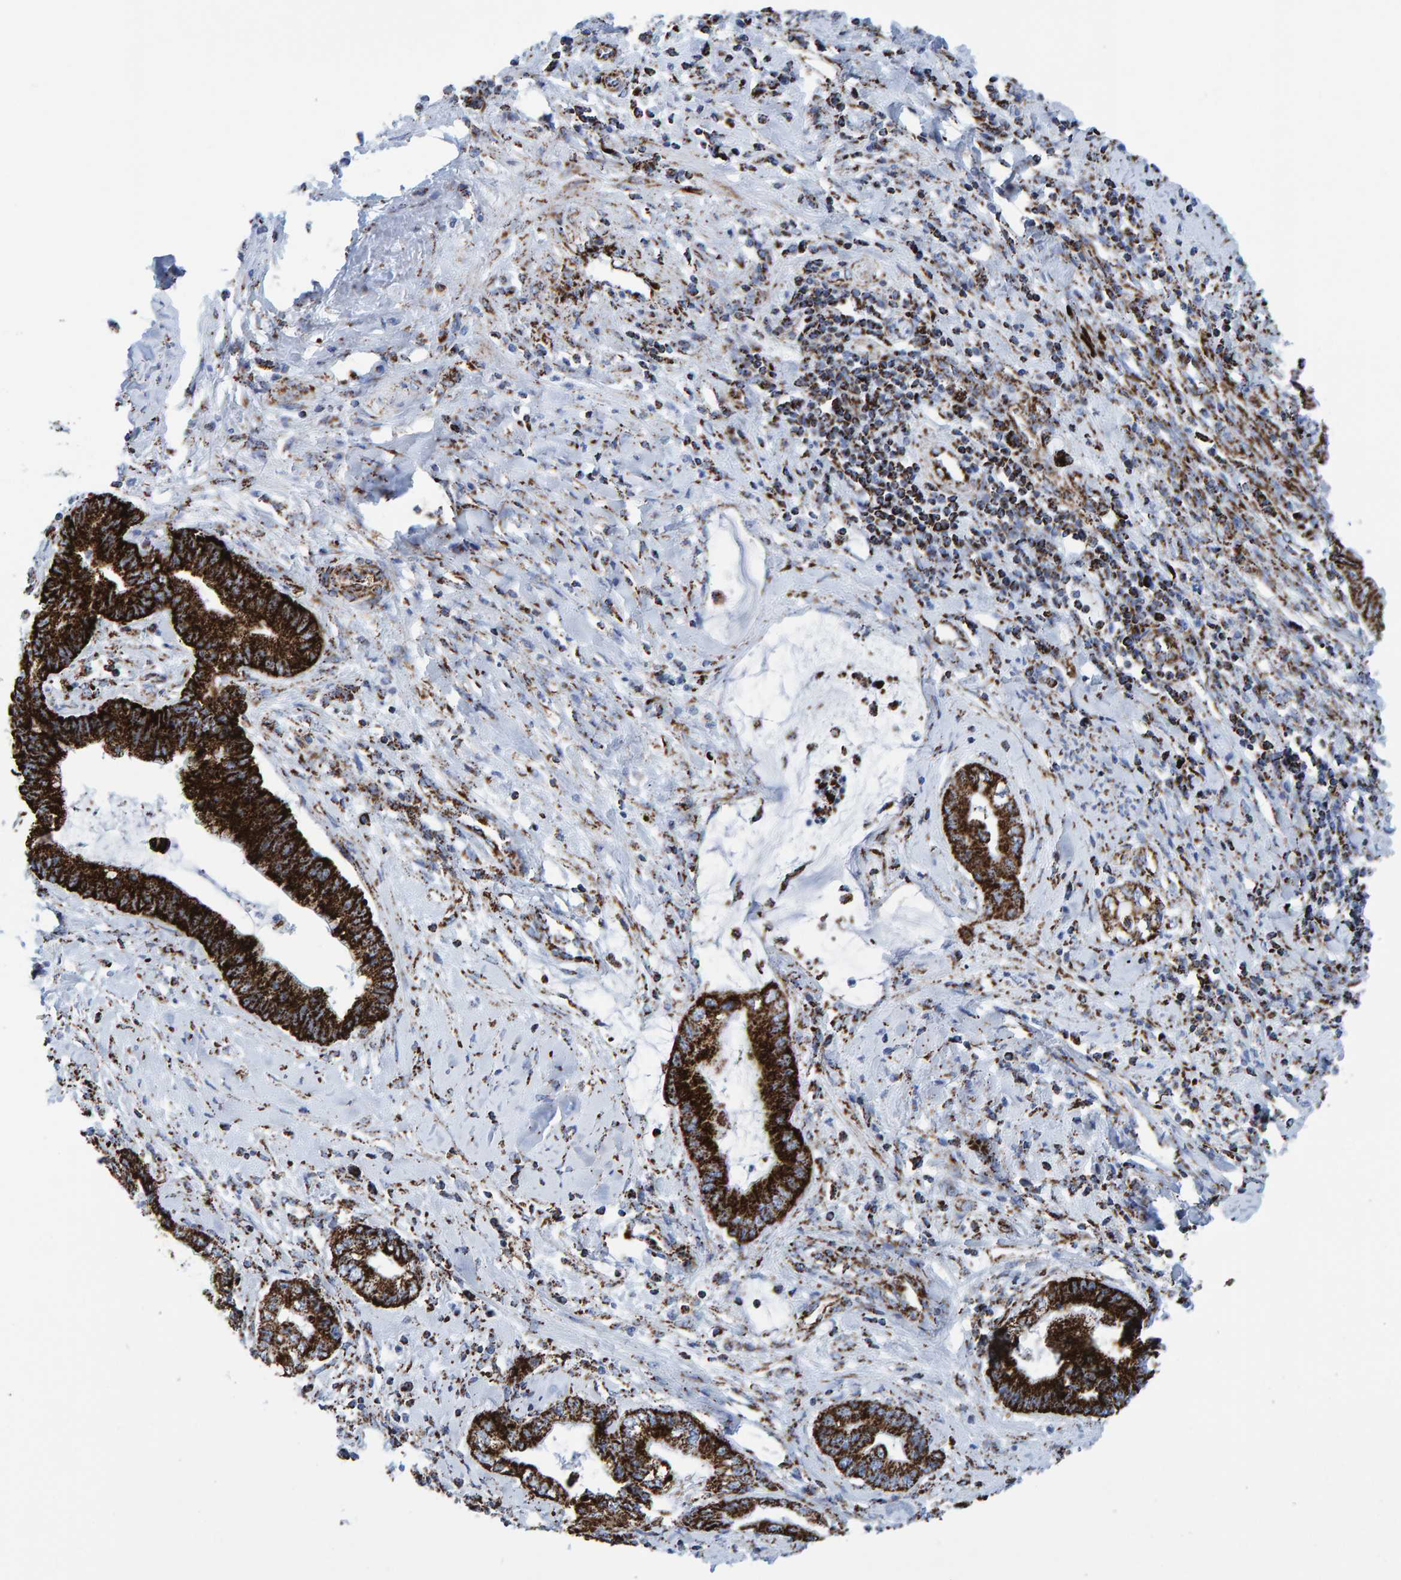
{"staining": {"intensity": "strong", "quantity": ">75%", "location": "cytoplasmic/membranous"}, "tissue": "cervical cancer", "cell_type": "Tumor cells", "image_type": "cancer", "snomed": [{"axis": "morphology", "description": "Adenocarcinoma, NOS"}, {"axis": "topography", "description": "Cervix"}], "caption": "Cervical cancer (adenocarcinoma) stained with a brown dye reveals strong cytoplasmic/membranous positive expression in approximately >75% of tumor cells.", "gene": "ENSG00000262660", "patient": {"sex": "female", "age": 44}}